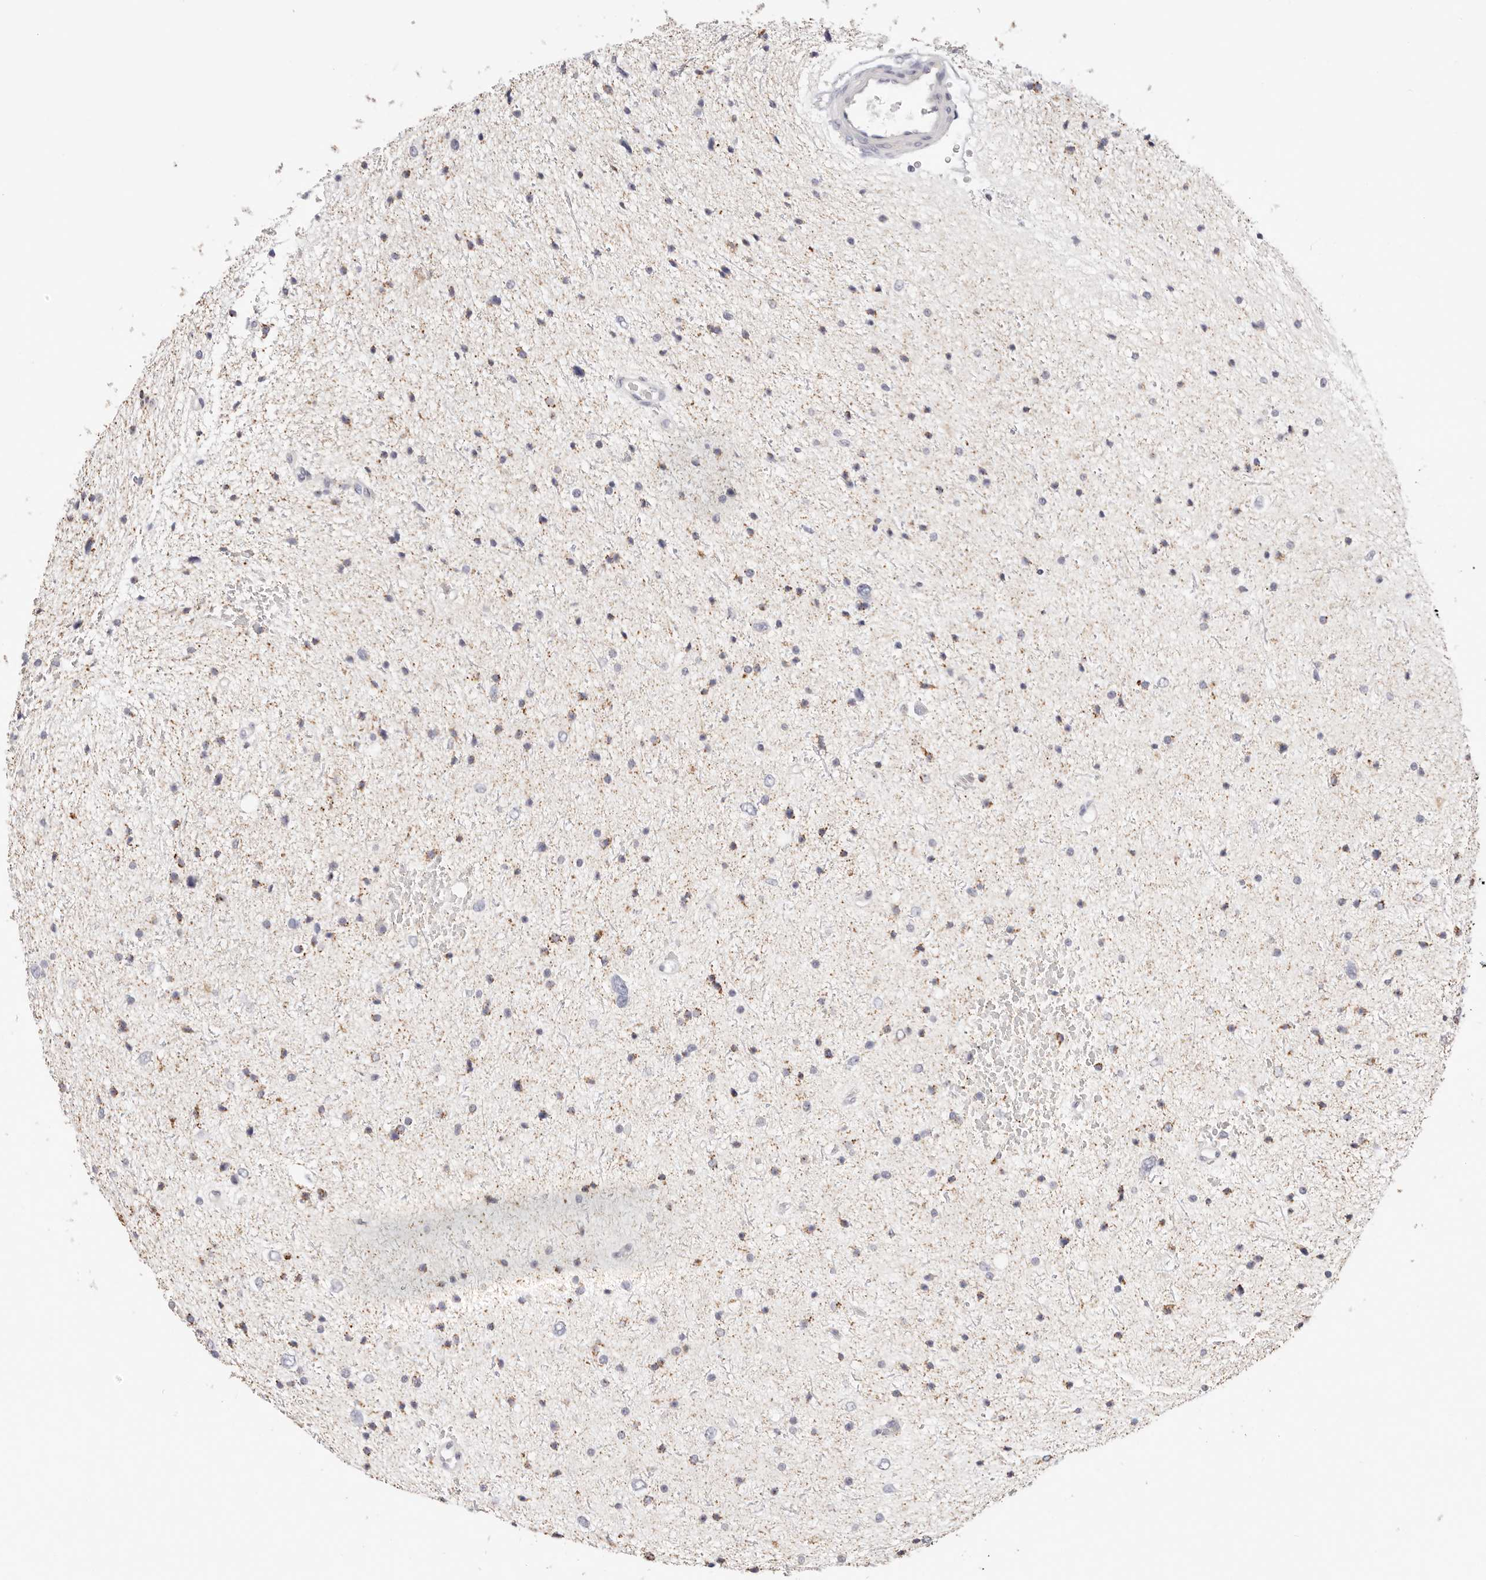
{"staining": {"intensity": "moderate", "quantity": "25%-75%", "location": "cytoplasmic/membranous"}, "tissue": "glioma", "cell_type": "Tumor cells", "image_type": "cancer", "snomed": [{"axis": "morphology", "description": "Glioma, malignant, Low grade"}, {"axis": "topography", "description": "Brain"}], "caption": "An immunohistochemistry (IHC) image of tumor tissue is shown. Protein staining in brown highlights moderate cytoplasmic/membranous positivity in glioma within tumor cells. (Stains: DAB (3,3'-diaminobenzidine) in brown, nuclei in blue, Microscopy: brightfield microscopy at high magnification).", "gene": "STKLD1", "patient": {"sex": "female", "age": 37}}